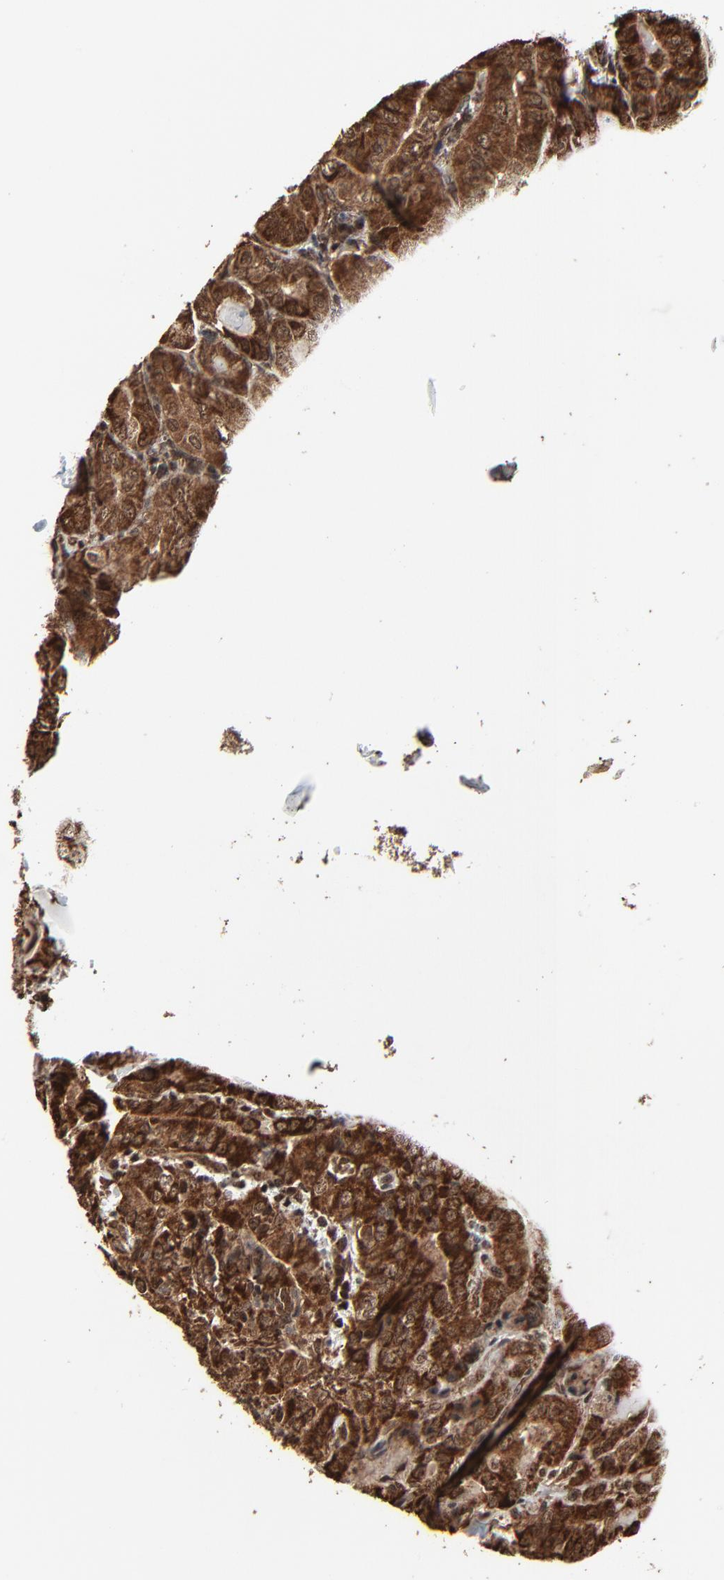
{"staining": {"intensity": "strong", "quantity": ">75%", "location": "cytoplasmic/membranous,nuclear"}, "tissue": "thyroid cancer", "cell_type": "Tumor cells", "image_type": "cancer", "snomed": [{"axis": "morphology", "description": "Papillary adenocarcinoma, NOS"}, {"axis": "topography", "description": "Thyroid gland"}], "caption": "Papillary adenocarcinoma (thyroid) tissue demonstrates strong cytoplasmic/membranous and nuclear staining in approximately >75% of tumor cells, visualized by immunohistochemistry. The protein of interest is stained brown, and the nuclei are stained in blue (DAB IHC with brightfield microscopy, high magnification).", "gene": "RHOJ", "patient": {"sex": "female", "age": 71}}